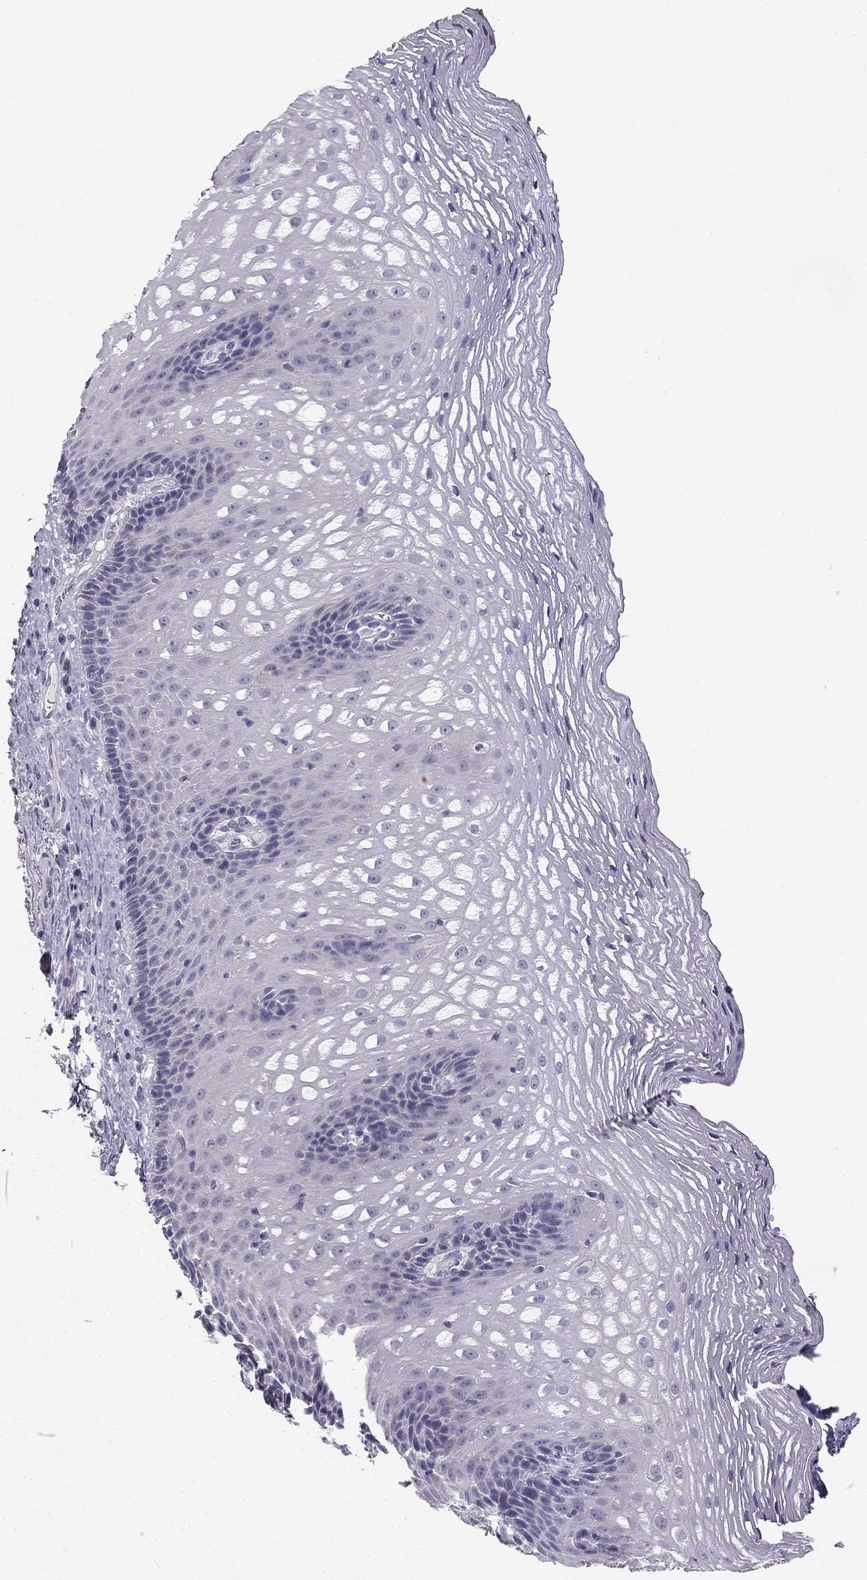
{"staining": {"intensity": "negative", "quantity": "none", "location": "none"}, "tissue": "esophagus", "cell_type": "Squamous epithelial cells", "image_type": "normal", "snomed": [{"axis": "morphology", "description": "Normal tissue, NOS"}, {"axis": "topography", "description": "Esophagus"}], "caption": "An immunohistochemistry image of unremarkable esophagus is shown. There is no staining in squamous epithelial cells of esophagus. (DAB IHC with hematoxylin counter stain).", "gene": "SLC6A4", "patient": {"sex": "male", "age": 76}}